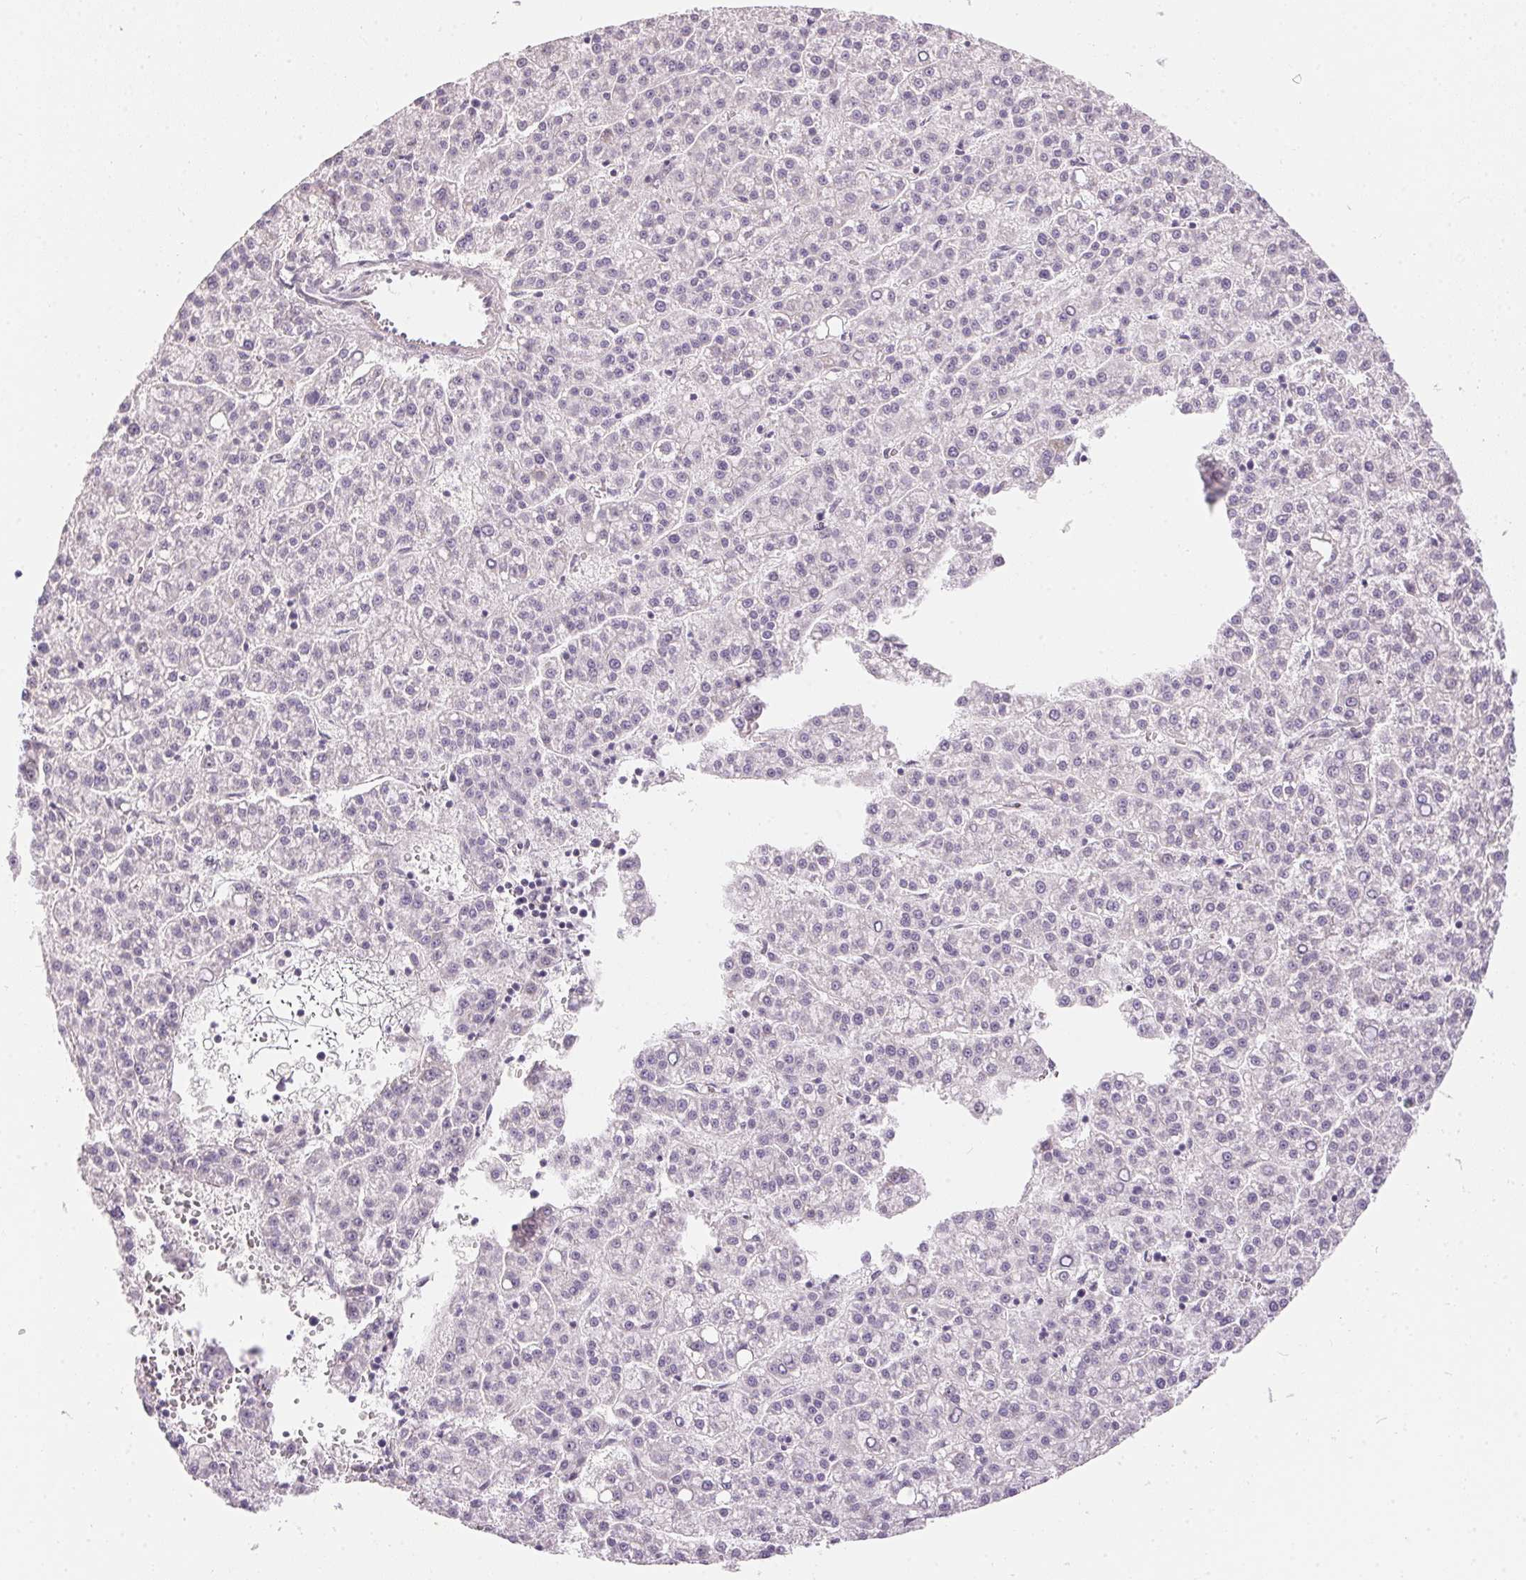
{"staining": {"intensity": "negative", "quantity": "none", "location": "none"}, "tissue": "liver cancer", "cell_type": "Tumor cells", "image_type": "cancer", "snomed": [{"axis": "morphology", "description": "Carcinoma, Hepatocellular, NOS"}, {"axis": "topography", "description": "Liver"}], "caption": "DAB immunohistochemical staining of liver cancer demonstrates no significant staining in tumor cells.", "gene": "GDAP1L1", "patient": {"sex": "female", "age": 58}}